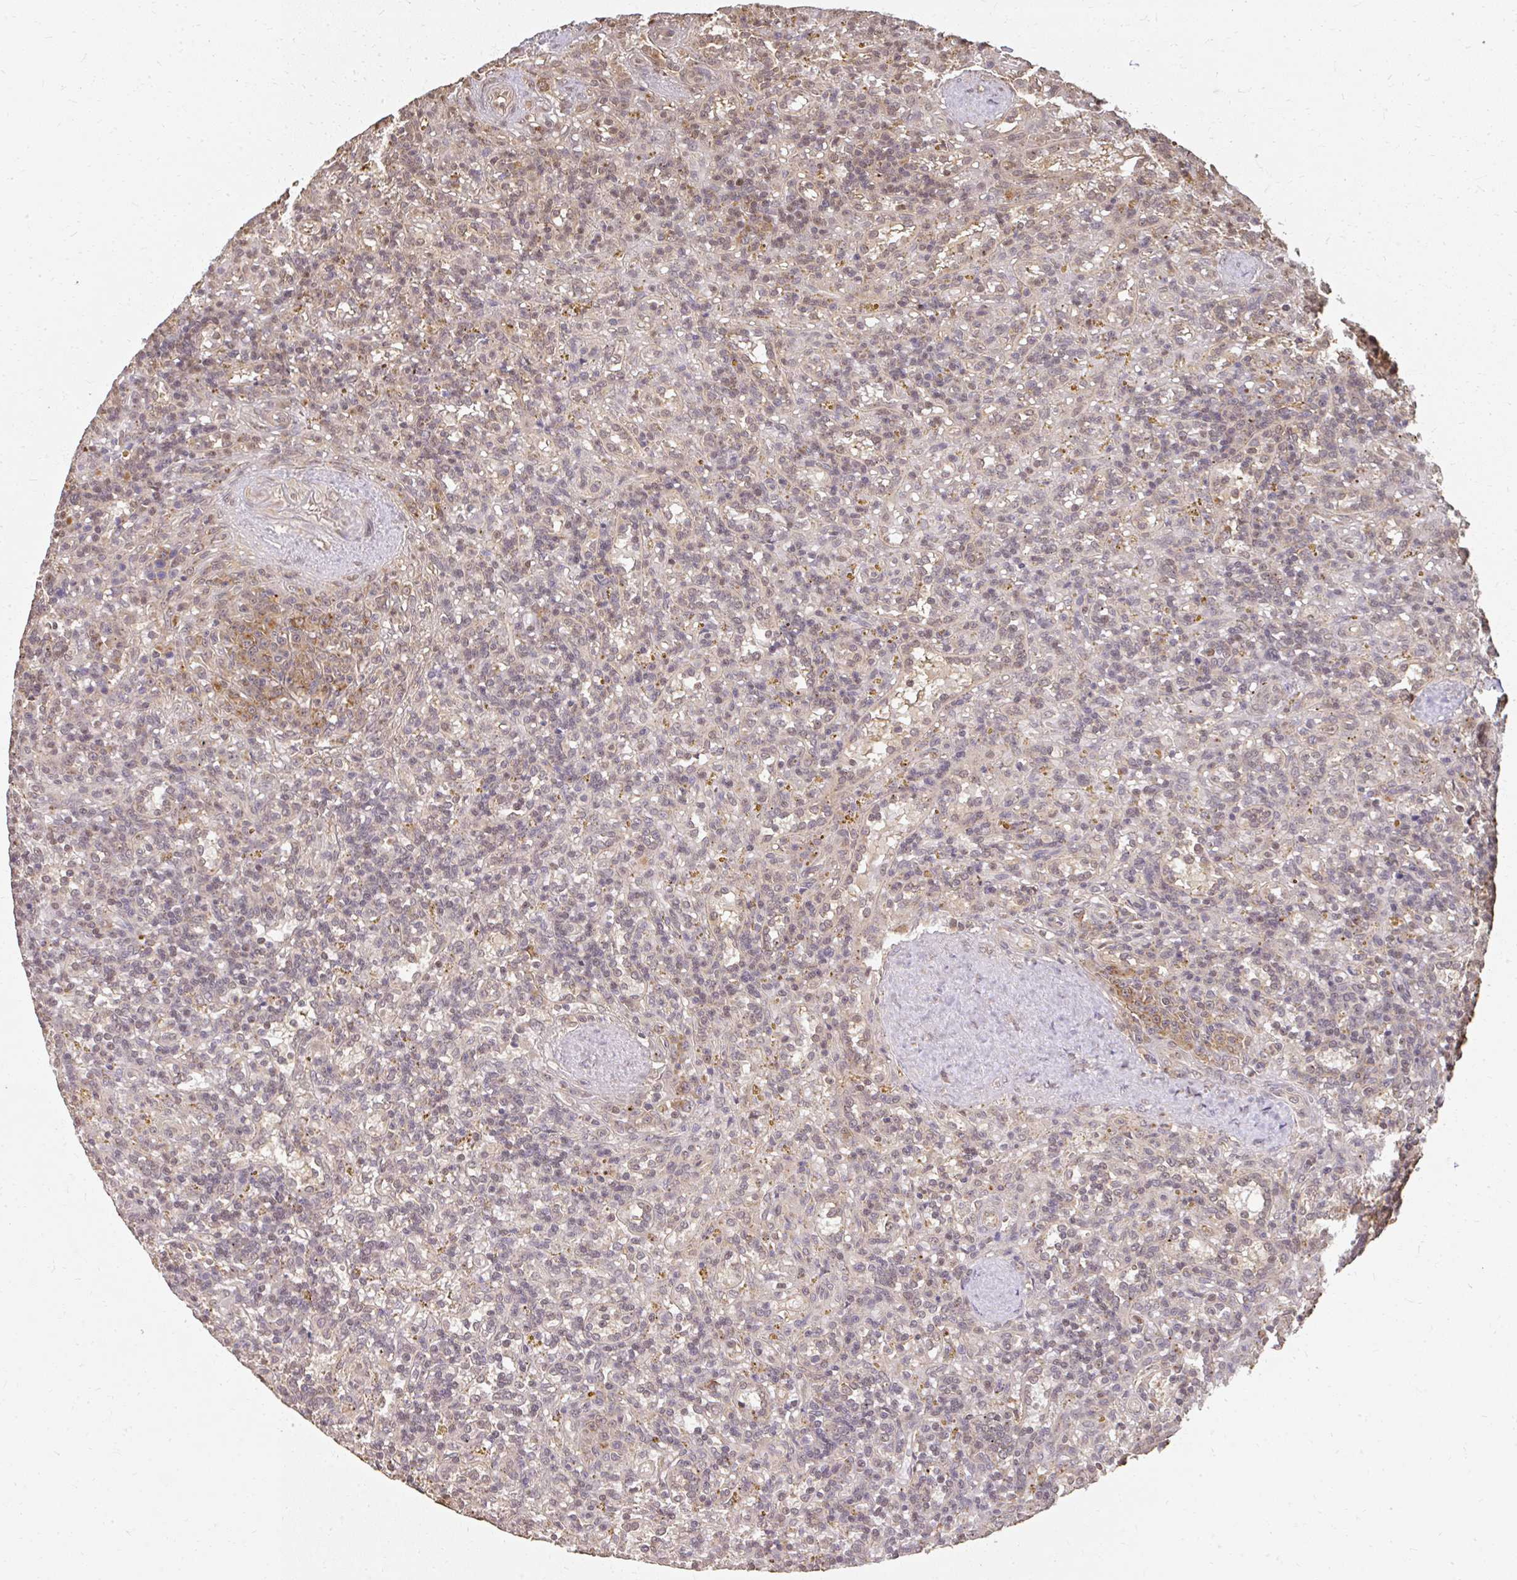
{"staining": {"intensity": "negative", "quantity": "none", "location": "none"}, "tissue": "lymphoma", "cell_type": "Tumor cells", "image_type": "cancer", "snomed": [{"axis": "morphology", "description": "Malignant lymphoma, non-Hodgkin's type, Low grade"}, {"axis": "topography", "description": "Spleen"}], "caption": "Tumor cells show no significant staining in low-grade malignant lymphoma, non-Hodgkin's type.", "gene": "LARS2", "patient": {"sex": "male", "age": 67}}